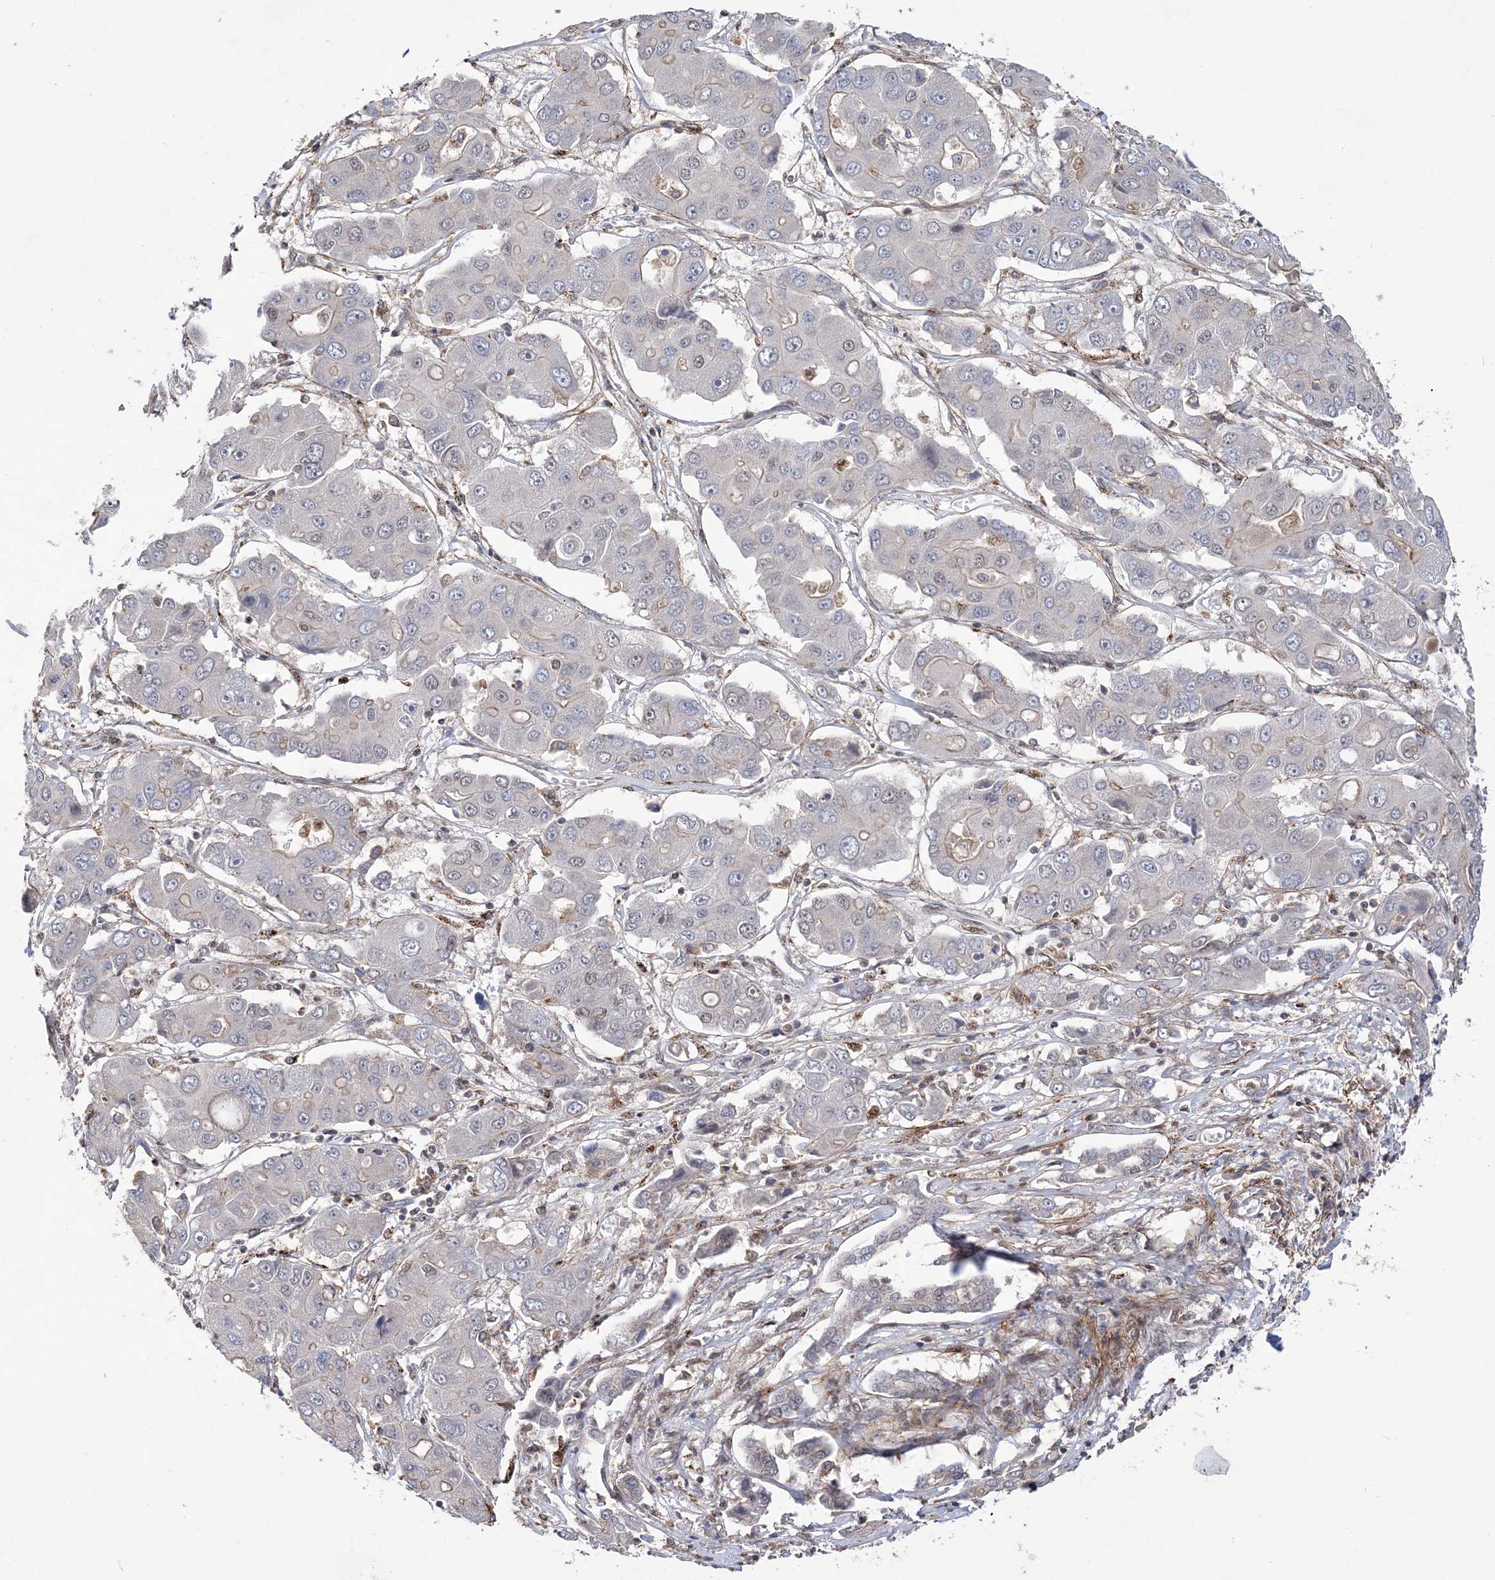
{"staining": {"intensity": "negative", "quantity": "none", "location": "none"}, "tissue": "liver cancer", "cell_type": "Tumor cells", "image_type": "cancer", "snomed": [{"axis": "morphology", "description": "Cholangiocarcinoma"}, {"axis": "topography", "description": "Liver"}], "caption": "Immunohistochemistry micrograph of neoplastic tissue: human liver cholangiocarcinoma stained with DAB (3,3'-diaminobenzidine) shows no significant protein staining in tumor cells. Nuclei are stained in blue.", "gene": "BOD1L1", "patient": {"sex": "male", "age": 67}}